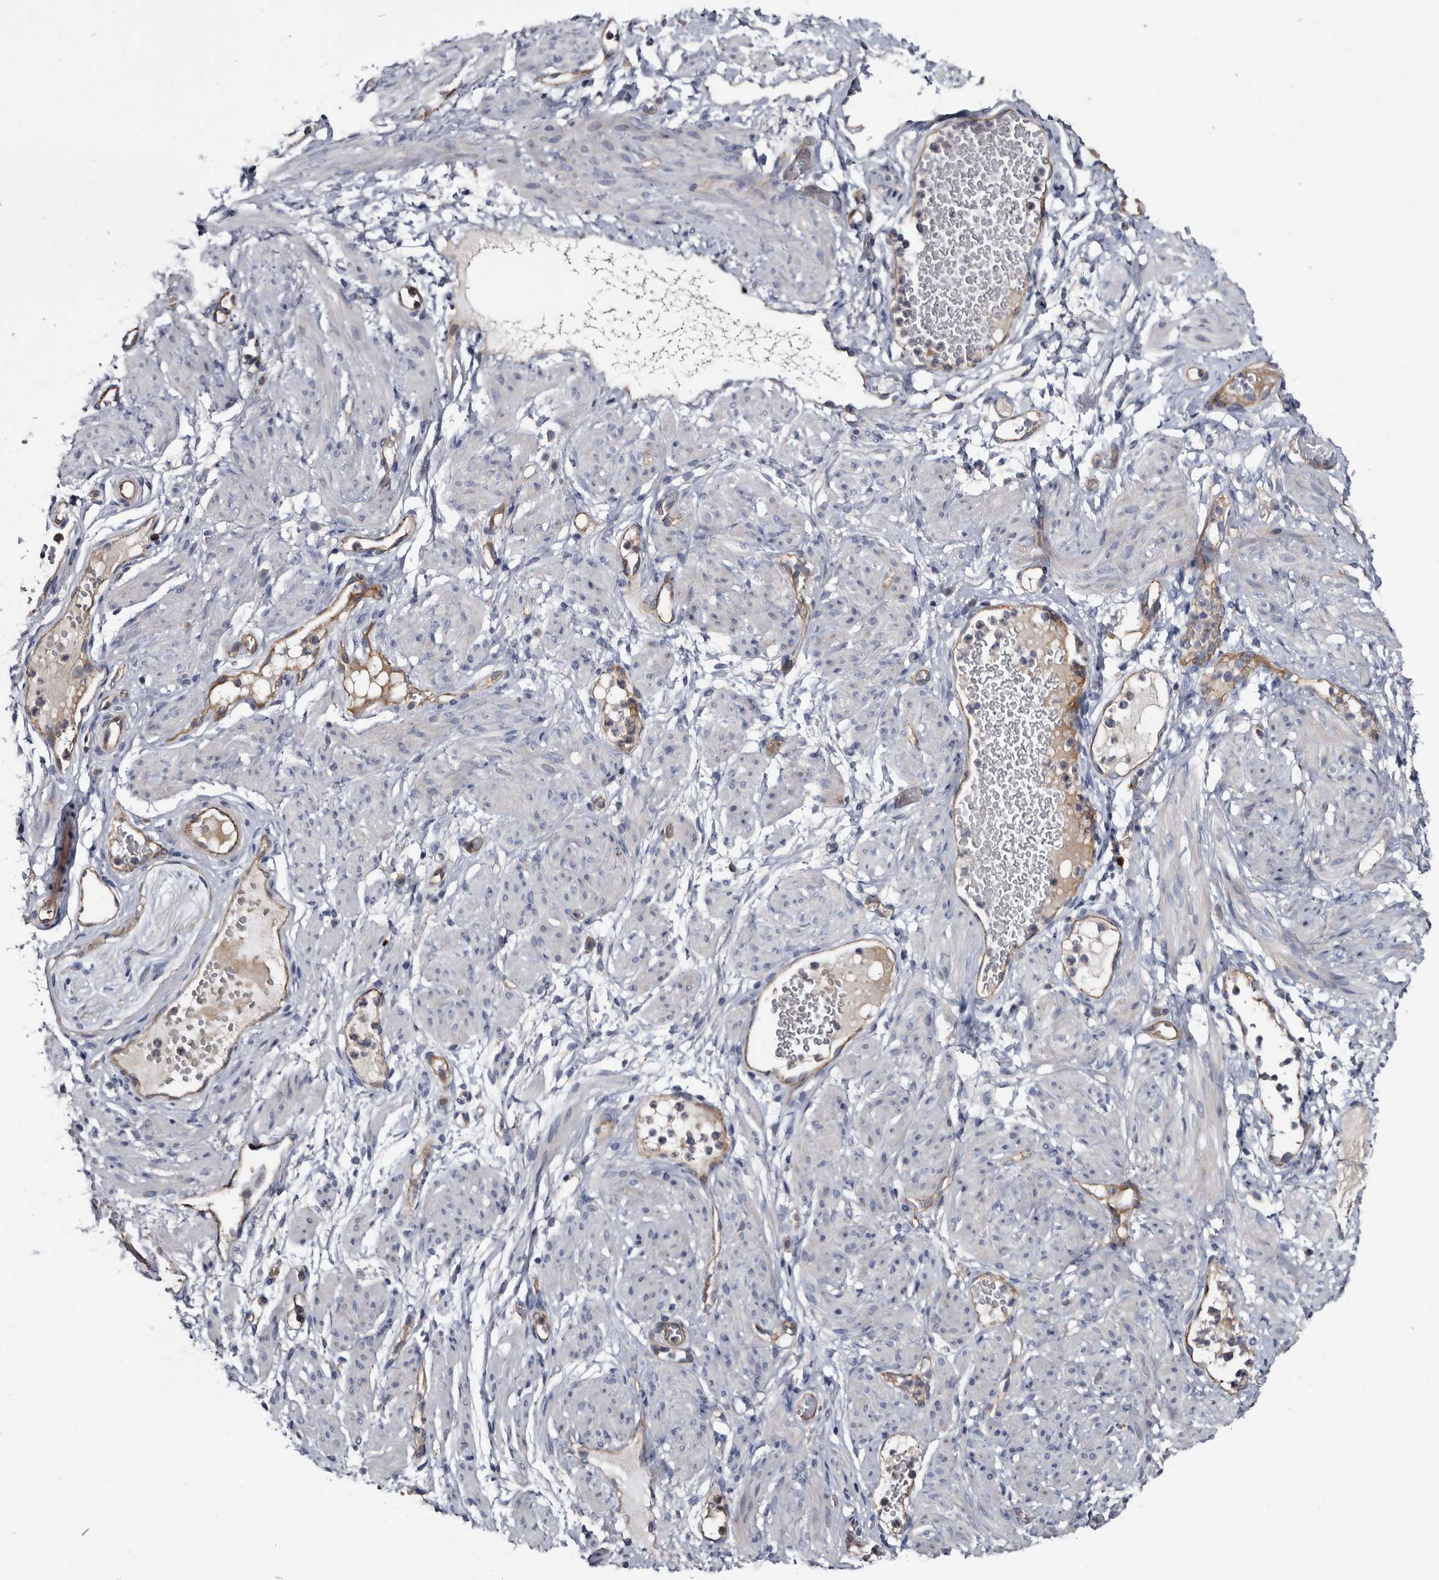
{"staining": {"intensity": "negative", "quantity": "none", "location": "none"}, "tissue": "adipose tissue", "cell_type": "Adipocytes", "image_type": "normal", "snomed": [{"axis": "morphology", "description": "Normal tissue, NOS"}, {"axis": "topography", "description": "Smooth muscle"}, {"axis": "topography", "description": "Peripheral nerve tissue"}], "caption": "Adipose tissue stained for a protein using immunohistochemistry demonstrates no positivity adipocytes.", "gene": "TSPAN17", "patient": {"sex": "female", "age": 39}}